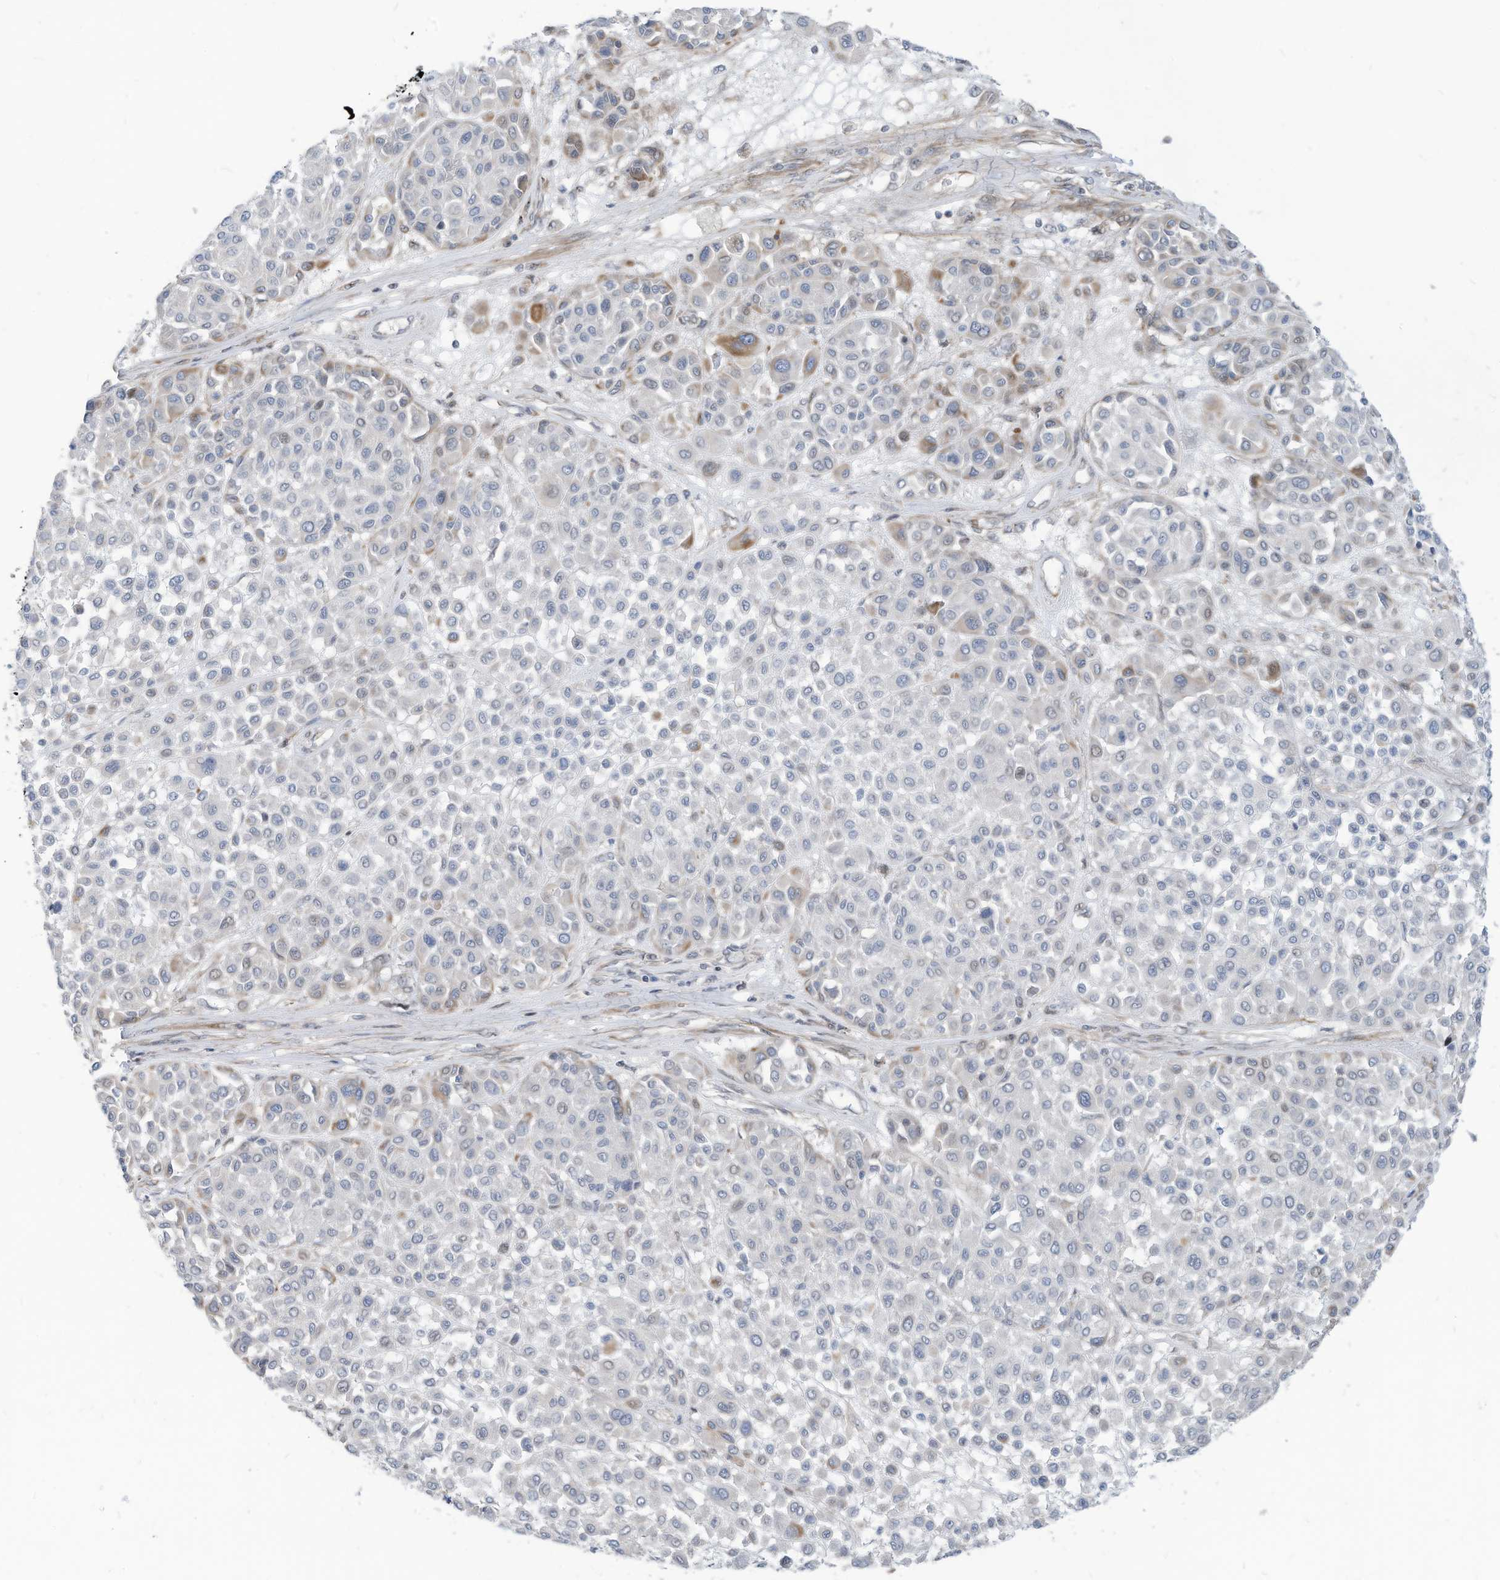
{"staining": {"intensity": "negative", "quantity": "none", "location": "none"}, "tissue": "melanoma", "cell_type": "Tumor cells", "image_type": "cancer", "snomed": [{"axis": "morphology", "description": "Malignant melanoma, Metastatic site"}, {"axis": "topography", "description": "Soft tissue"}], "caption": "Melanoma was stained to show a protein in brown. There is no significant positivity in tumor cells.", "gene": "GPATCH3", "patient": {"sex": "male", "age": 41}}